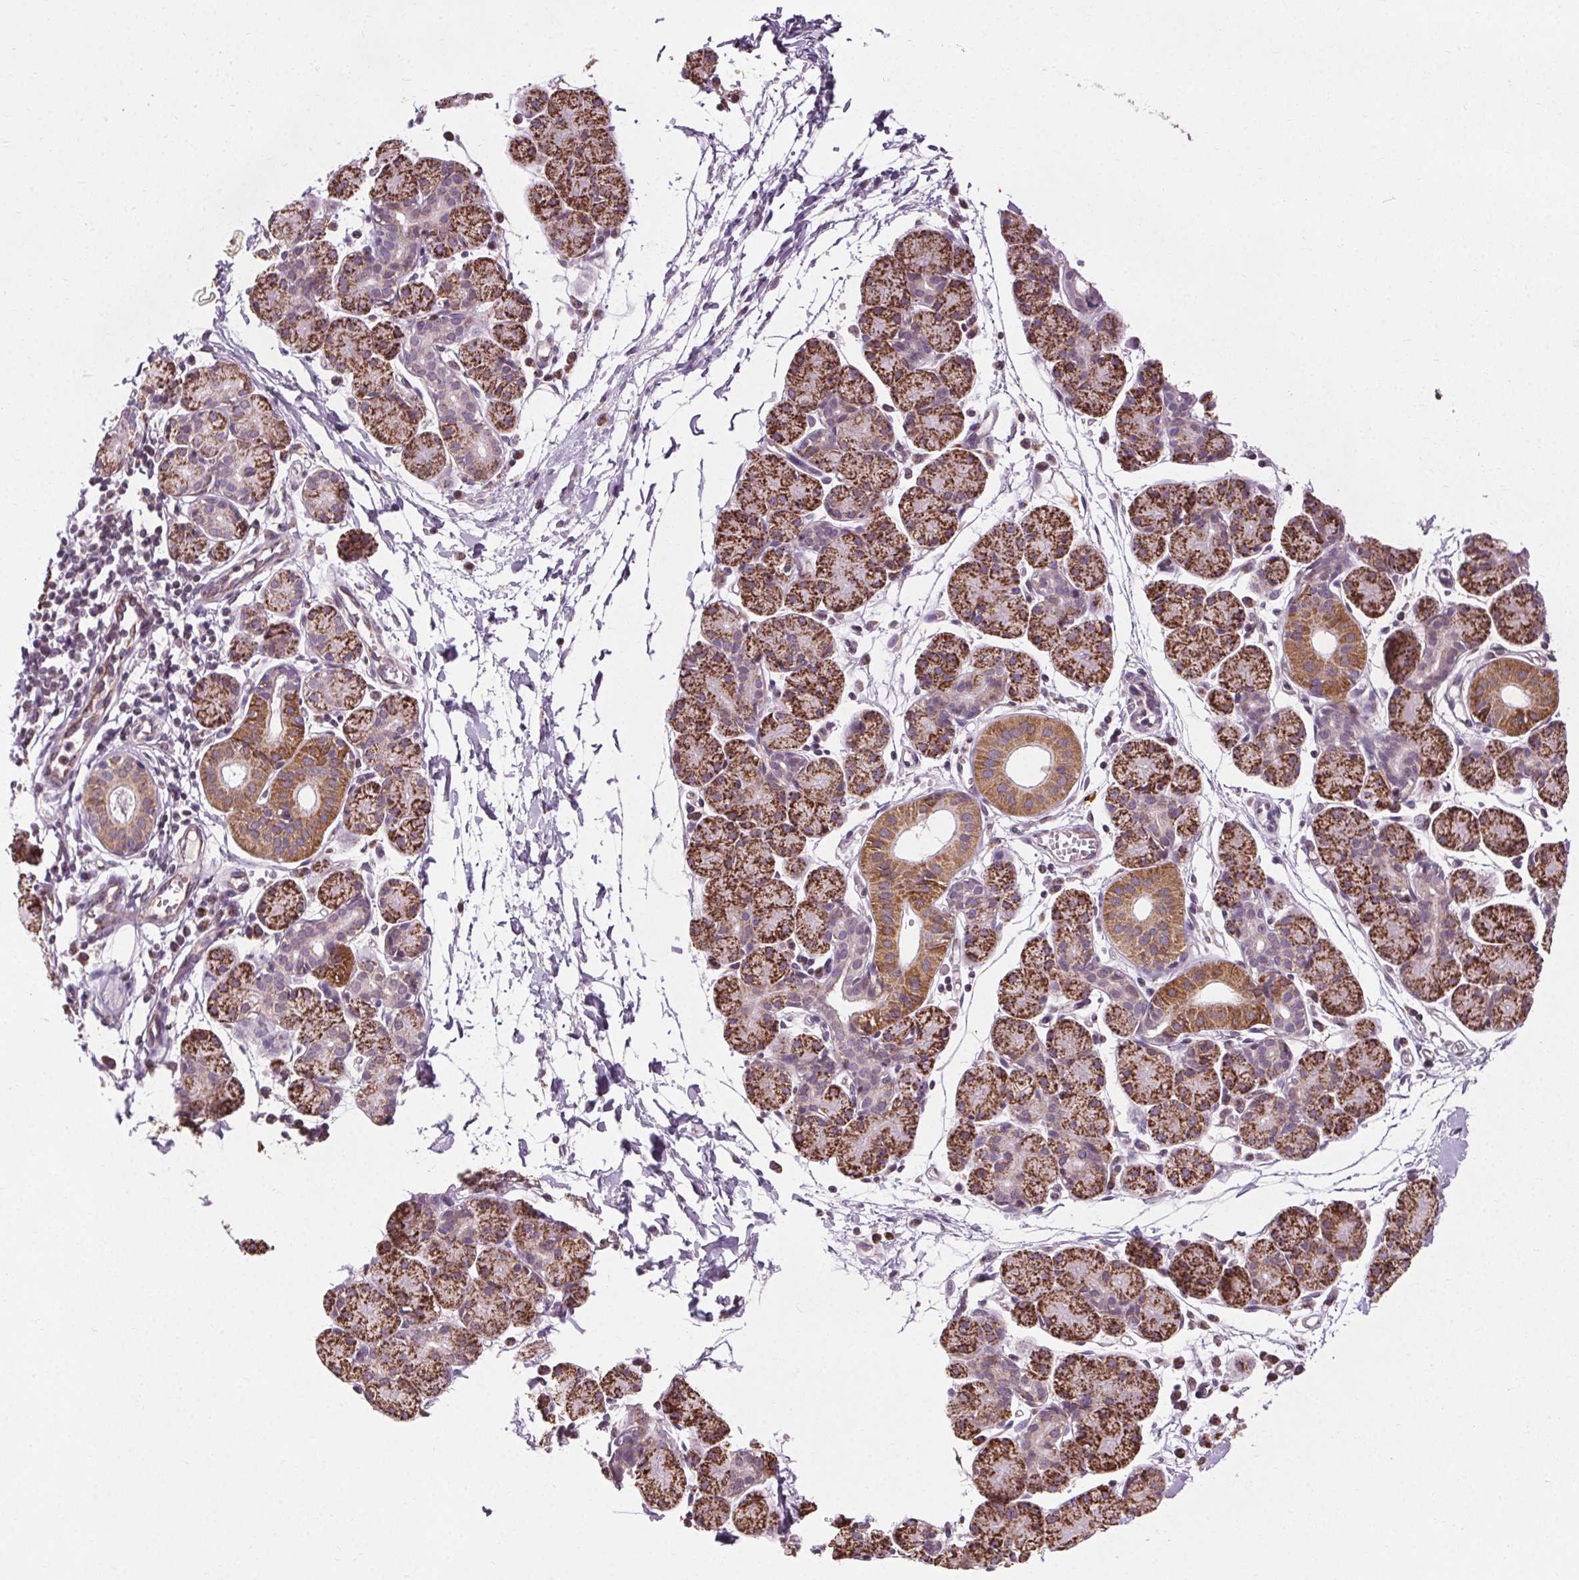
{"staining": {"intensity": "strong", "quantity": ">75%", "location": "cytoplasmic/membranous"}, "tissue": "salivary gland", "cell_type": "Glandular cells", "image_type": "normal", "snomed": [{"axis": "morphology", "description": "Normal tissue, NOS"}, {"axis": "morphology", "description": "Inflammation, NOS"}, {"axis": "topography", "description": "Lymph node"}, {"axis": "topography", "description": "Salivary gland"}], "caption": "Salivary gland was stained to show a protein in brown. There is high levels of strong cytoplasmic/membranous positivity in approximately >75% of glandular cells. The staining was performed using DAB, with brown indicating positive protein expression. Nuclei are stained blue with hematoxylin.", "gene": "LFNG", "patient": {"sex": "male", "age": 3}}